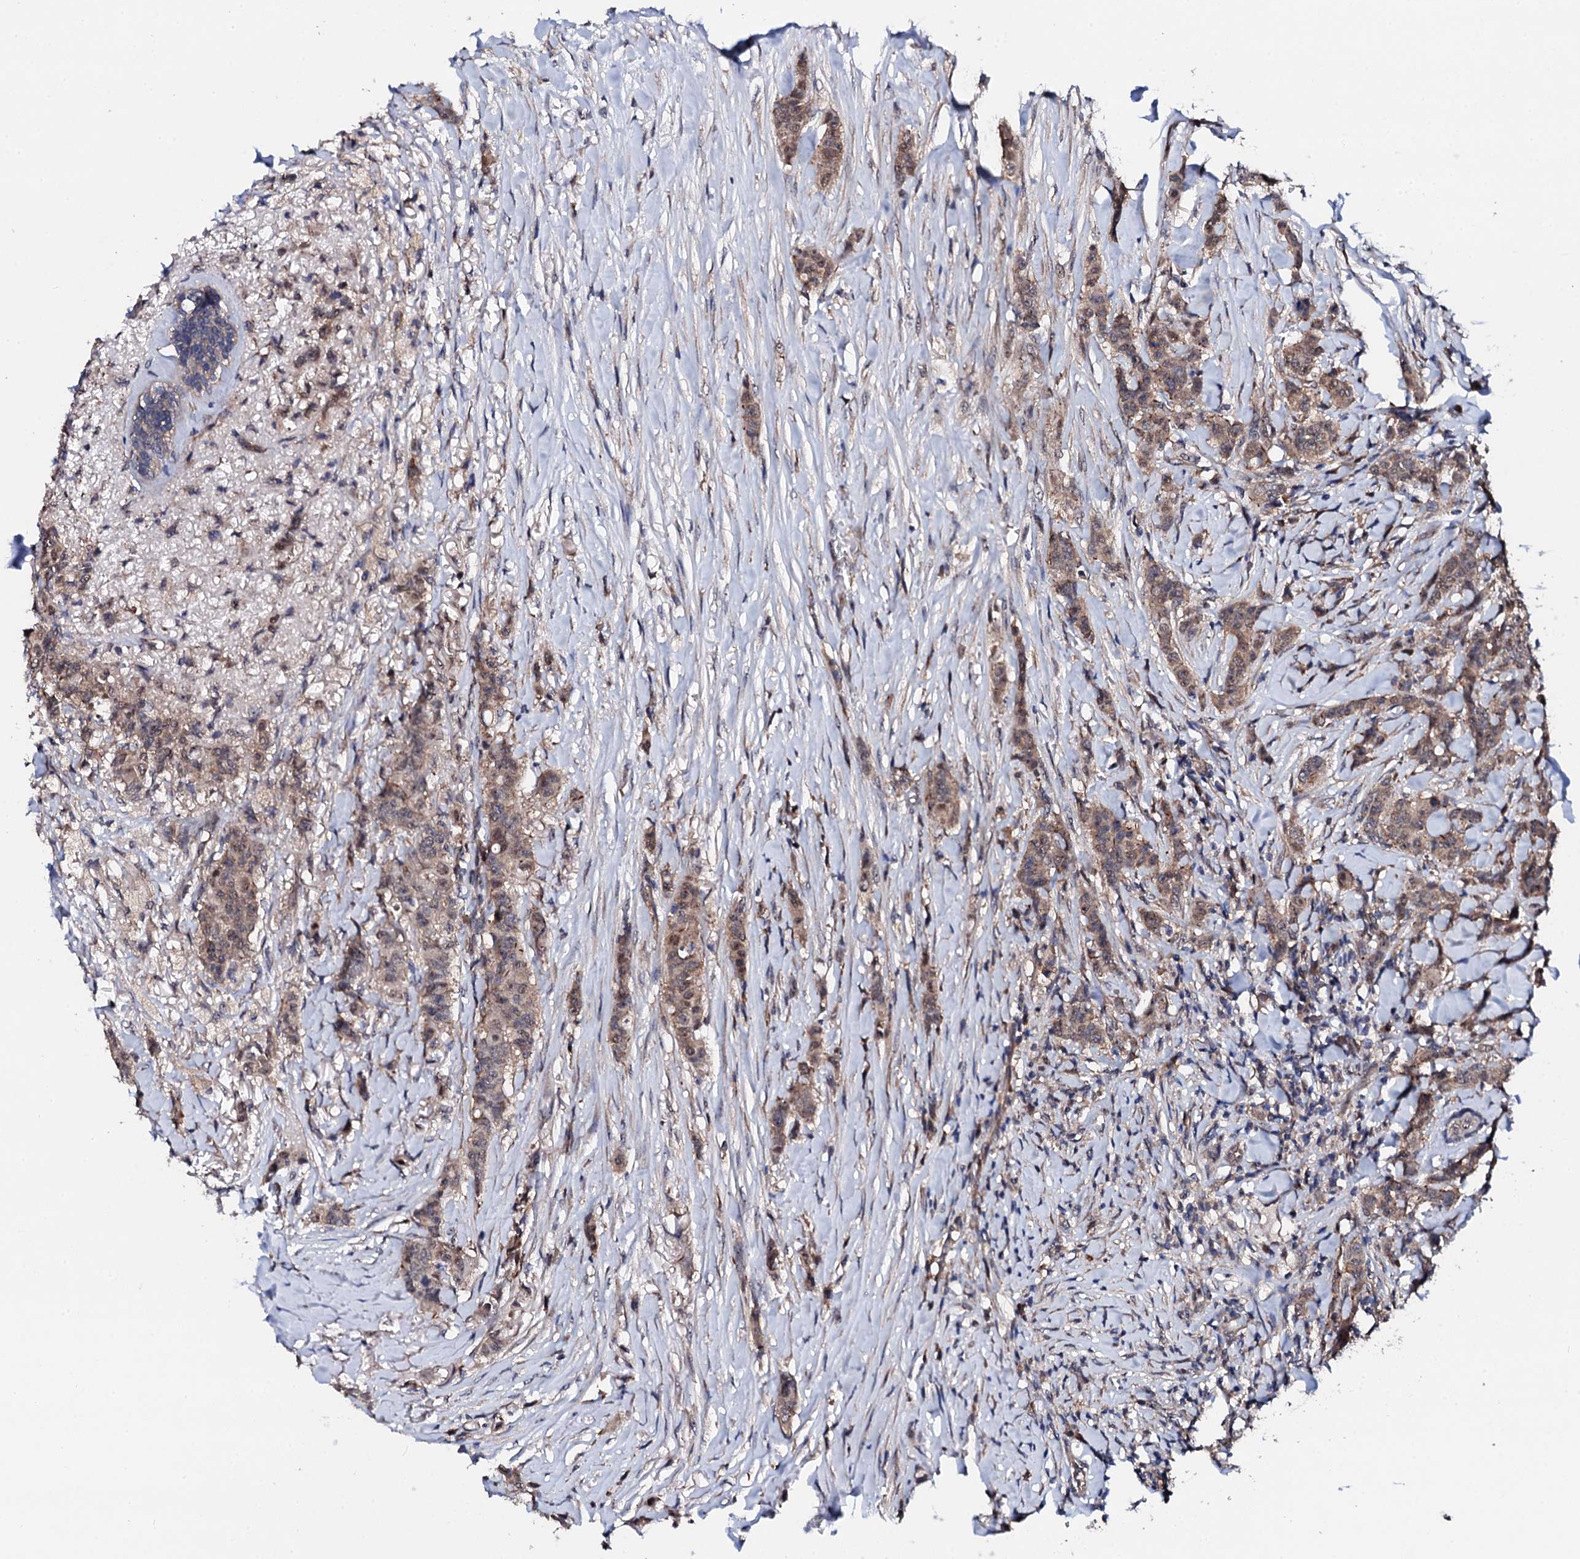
{"staining": {"intensity": "moderate", "quantity": ">75%", "location": "cytoplasmic/membranous"}, "tissue": "breast cancer", "cell_type": "Tumor cells", "image_type": "cancer", "snomed": [{"axis": "morphology", "description": "Duct carcinoma"}, {"axis": "topography", "description": "Breast"}], "caption": "Moderate cytoplasmic/membranous positivity for a protein is identified in approximately >75% of tumor cells of infiltrating ductal carcinoma (breast) using immunohistochemistry (IHC).", "gene": "IP6K1", "patient": {"sex": "female", "age": 40}}